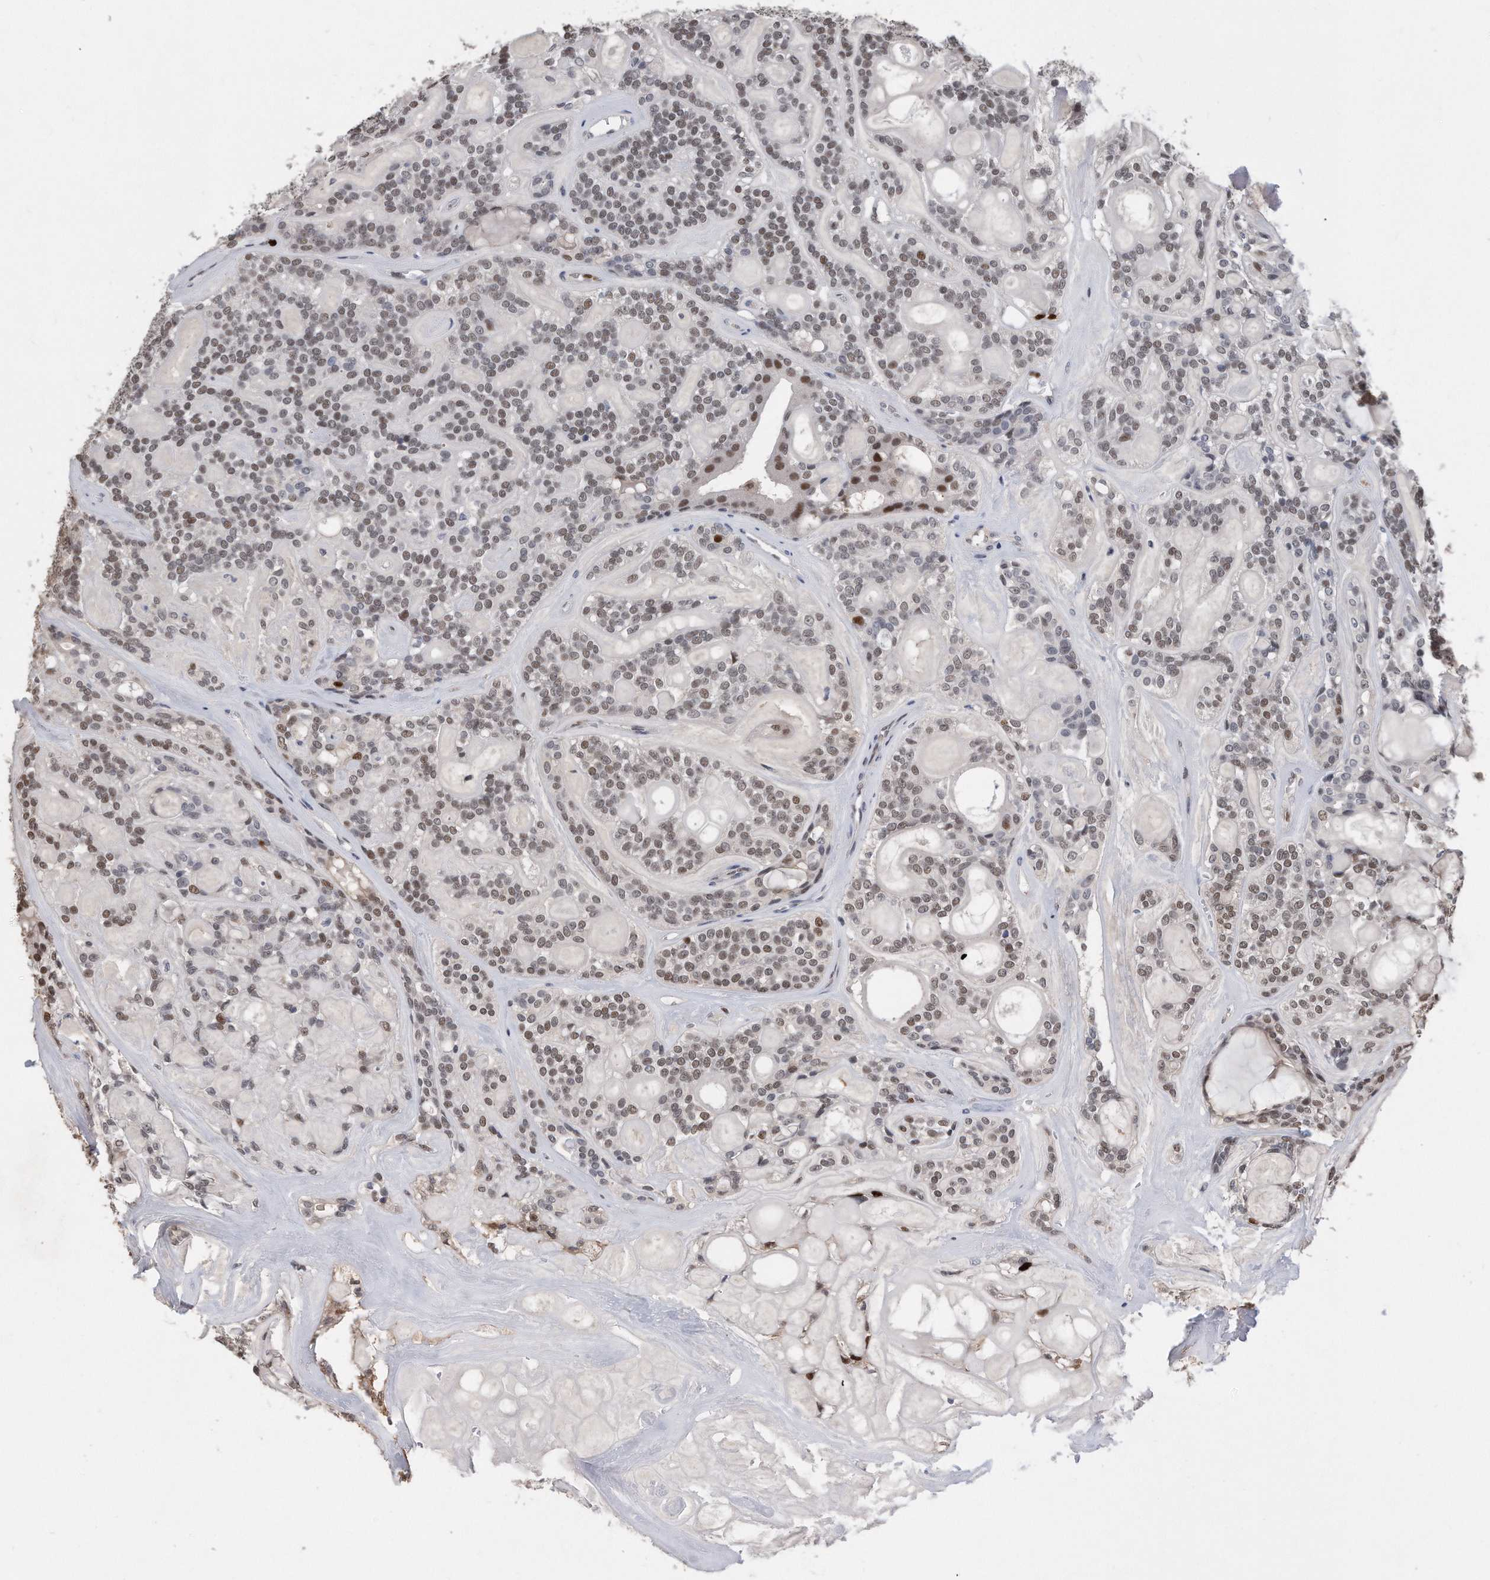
{"staining": {"intensity": "moderate", "quantity": "<25%", "location": "nuclear"}, "tissue": "head and neck cancer", "cell_type": "Tumor cells", "image_type": "cancer", "snomed": [{"axis": "morphology", "description": "Adenocarcinoma, NOS"}, {"axis": "topography", "description": "Head-Neck"}], "caption": "A brown stain shows moderate nuclear staining of a protein in head and neck cancer (adenocarcinoma) tumor cells. (DAB IHC with brightfield microscopy, high magnification).", "gene": "PCNA", "patient": {"sex": "male", "age": 66}}